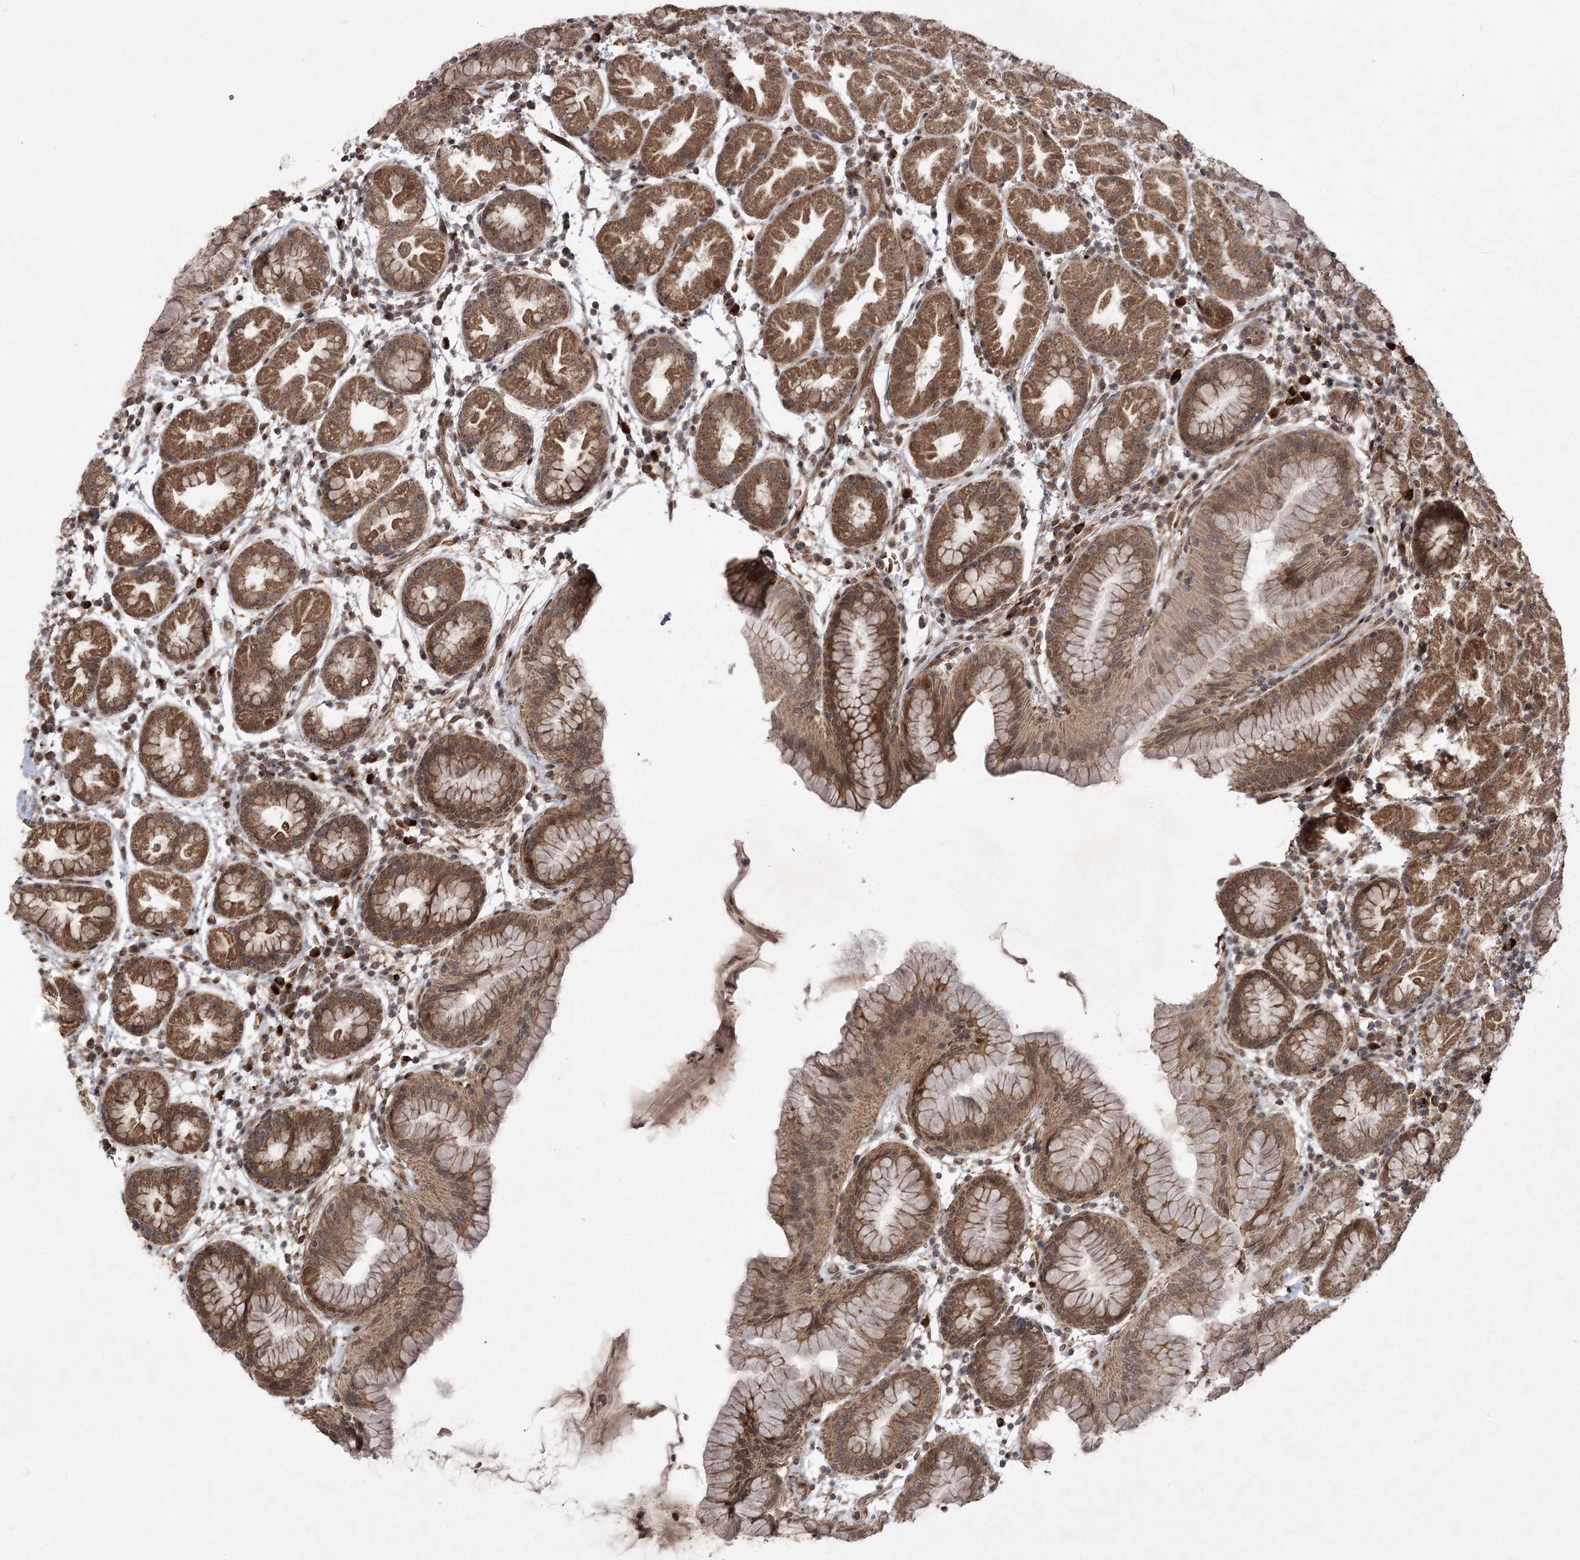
{"staining": {"intensity": "moderate", "quantity": ">75%", "location": "cytoplasmic/membranous"}, "tissue": "stomach", "cell_type": "Glandular cells", "image_type": "normal", "snomed": [{"axis": "morphology", "description": "Normal tissue, NOS"}, {"axis": "topography", "description": "Stomach"}], "caption": "The micrograph demonstrates staining of normal stomach, revealing moderate cytoplasmic/membranous protein staining (brown color) within glandular cells. The protein is stained brown, and the nuclei are stained in blue (DAB (3,3'-diaminobenzidine) IHC with brightfield microscopy, high magnification).", "gene": "TENM2", "patient": {"sex": "female", "age": 79}}